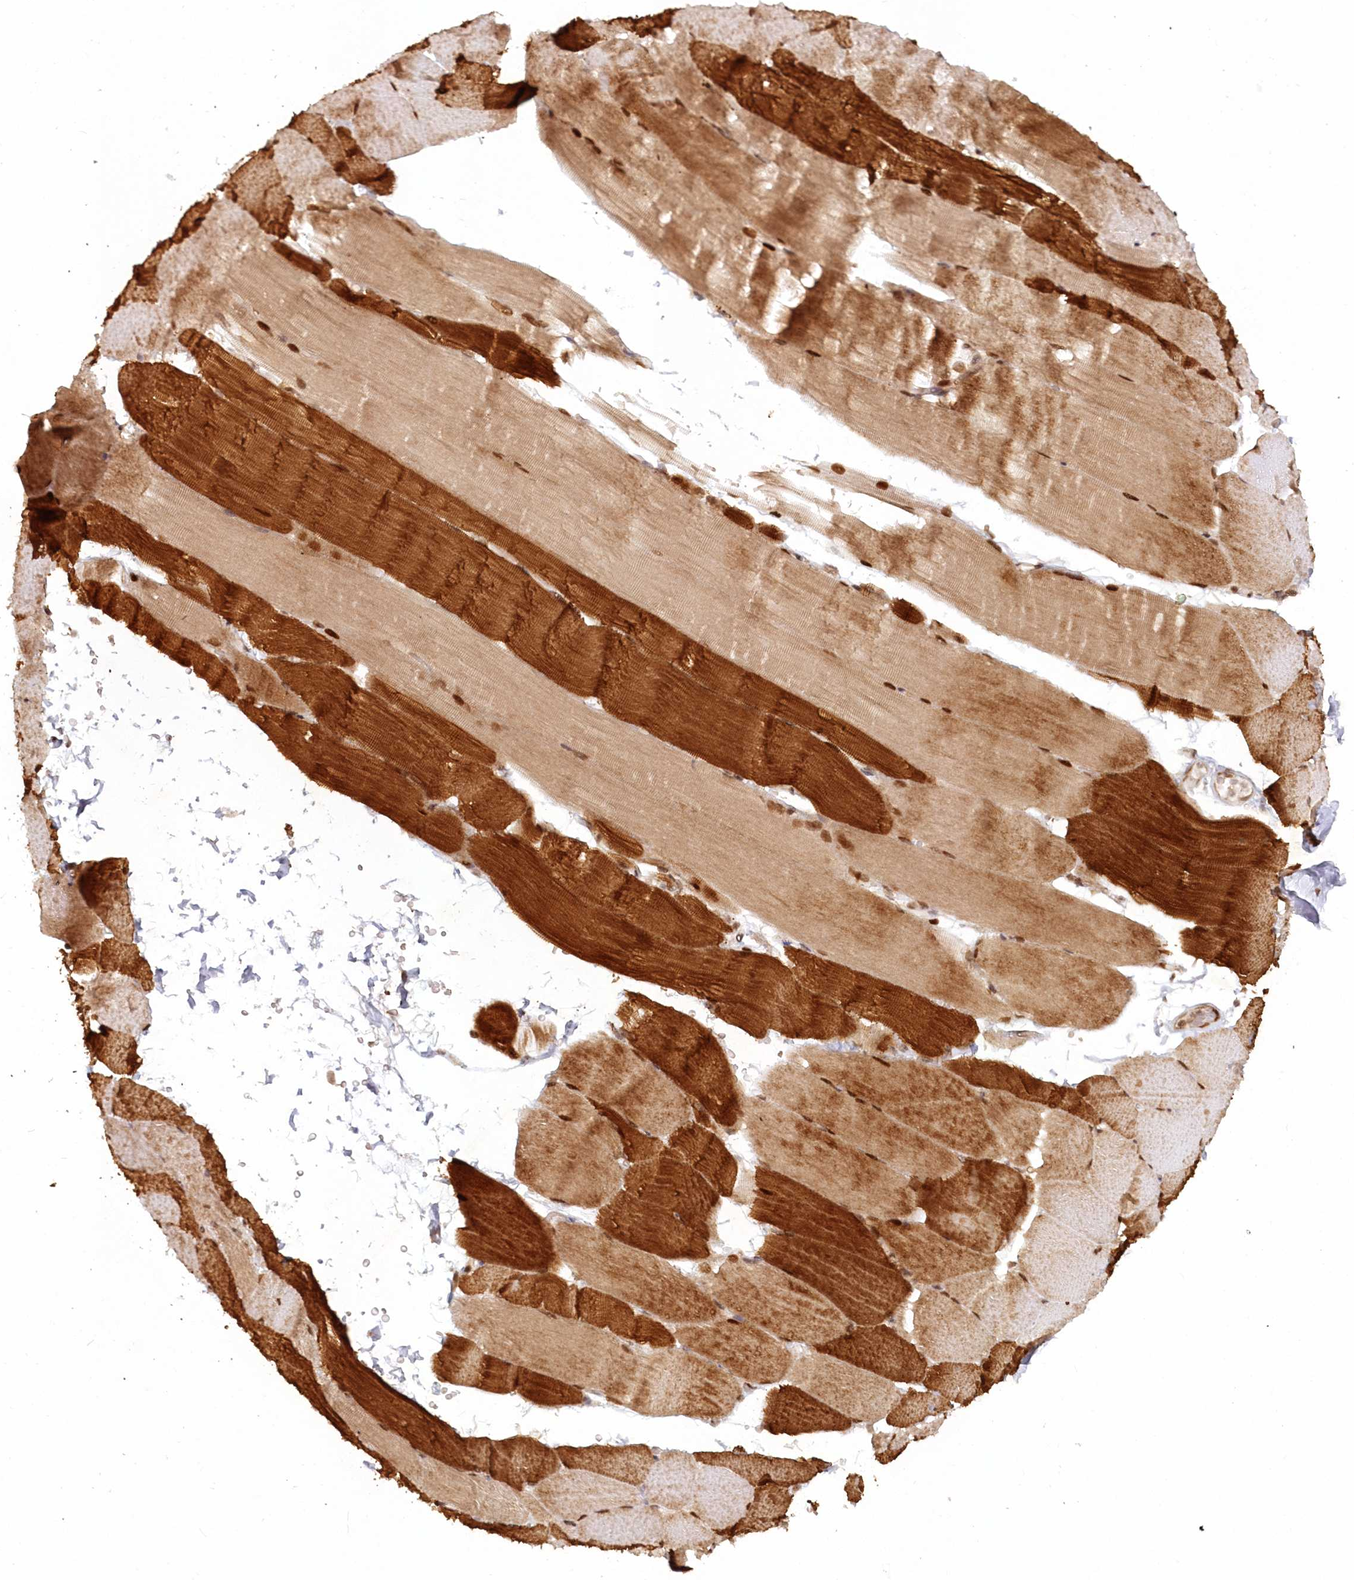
{"staining": {"intensity": "strong", "quantity": ">75%", "location": "cytoplasmic/membranous,nuclear"}, "tissue": "skeletal muscle", "cell_type": "Myocytes", "image_type": "normal", "snomed": [{"axis": "morphology", "description": "Normal tissue, NOS"}, {"axis": "topography", "description": "Skeletal muscle"}, {"axis": "topography", "description": "Parathyroid gland"}], "caption": "Myocytes display strong cytoplasmic/membranous,nuclear positivity in about >75% of cells in unremarkable skeletal muscle.", "gene": "TOGARAM2", "patient": {"sex": "female", "age": 37}}